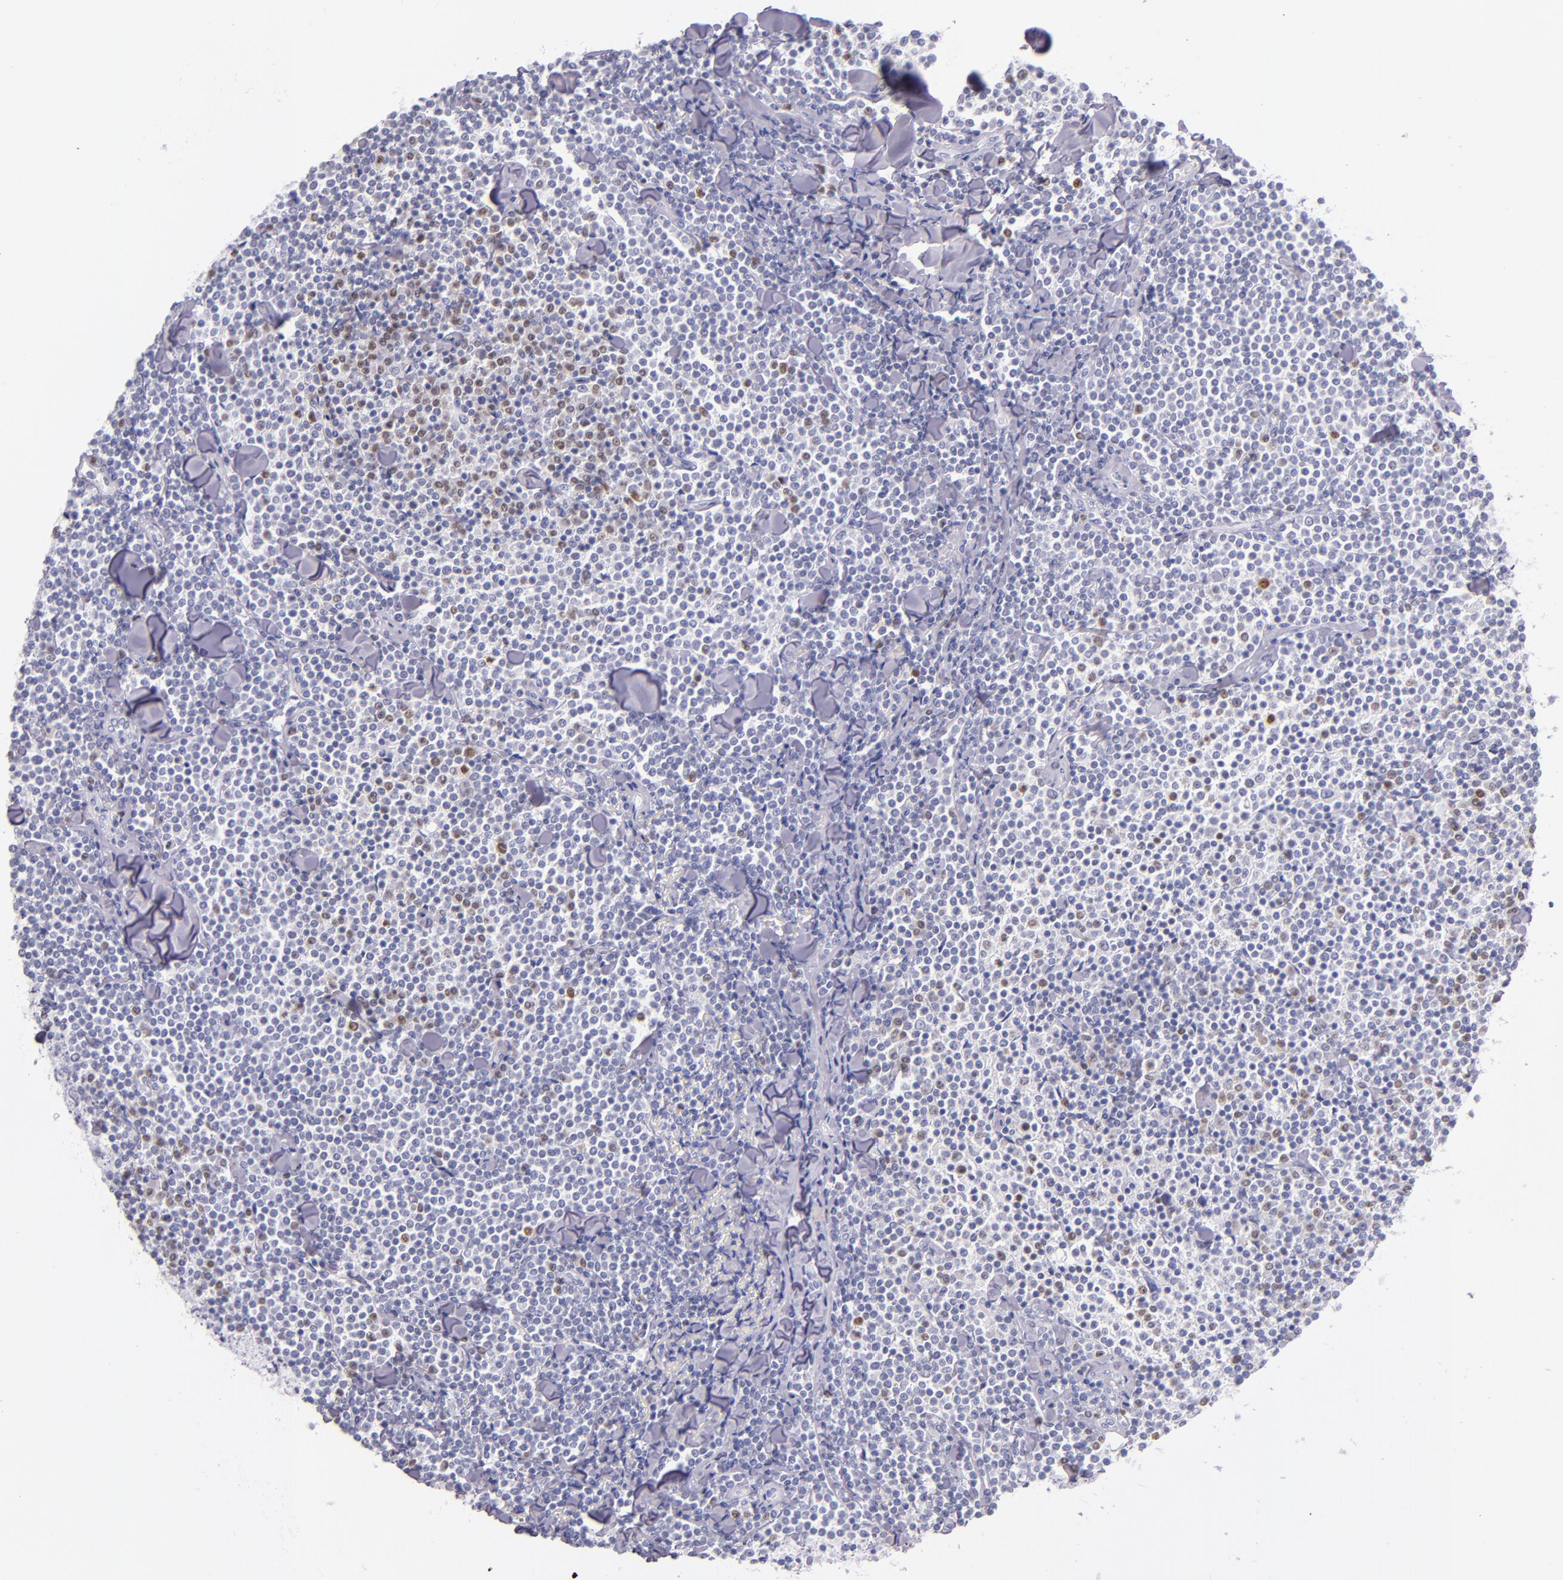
{"staining": {"intensity": "moderate", "quantity": "<25%", "location": "nuclear"}, "tissue": "lymphoma", "cell_type": "Tumor cells", "image_type": "cancer", "snomed": [{"axis": "morphology", "description": "Malignant lymphoma, non-Hodgkin's type, Low grade"}, {"axis": "topography", "description": "Soft tissue"}], "caption": "Immunohistochemistry of human lymphoma reveals low levels of moderate nuclear staining in about <25% of tumor cells. (DAB IHC, brown staining for protein, blue staining for nuclei).", "gene": "IRF4", "patient": {"sex": "male", "age": 92}}